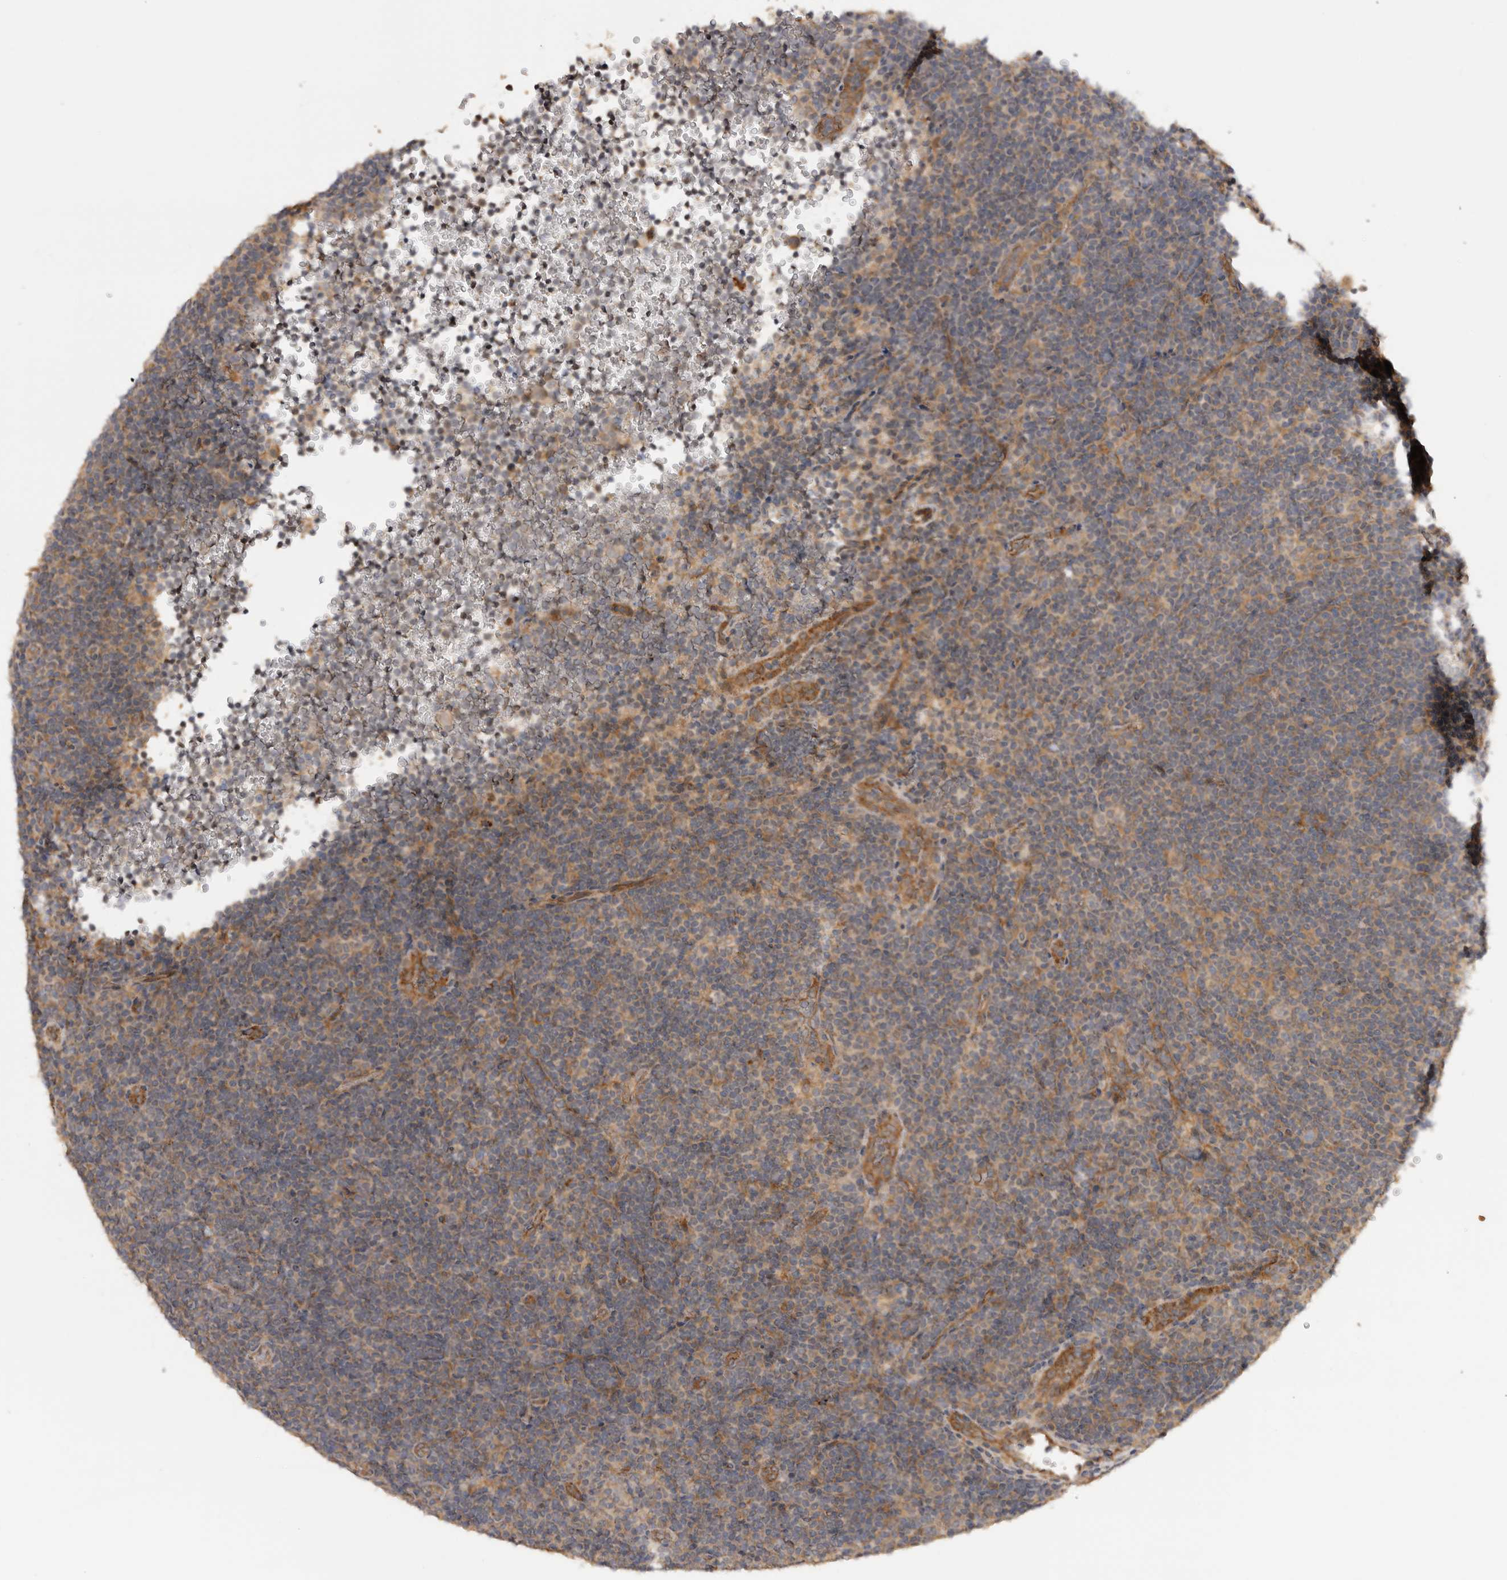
{"staining": {"intensity": "negative", "quantity": "none", "location": "none"}, "tissue": "lymphoma", "cell_type": "Tumor cells", "image_type": "cancer", "snomed": [{"axis": "morphology", "description": "Hodgkin's disease, NOS"}, {"axis": "topography", "description": "Lymph node"}], "caption": "Hodgkin's disease stained for a protein using immunohistochemistry (IHC) displays no expression tumor cells.", "gene": "ZNF232", "patient": {"sex": "female", "age": 57}}